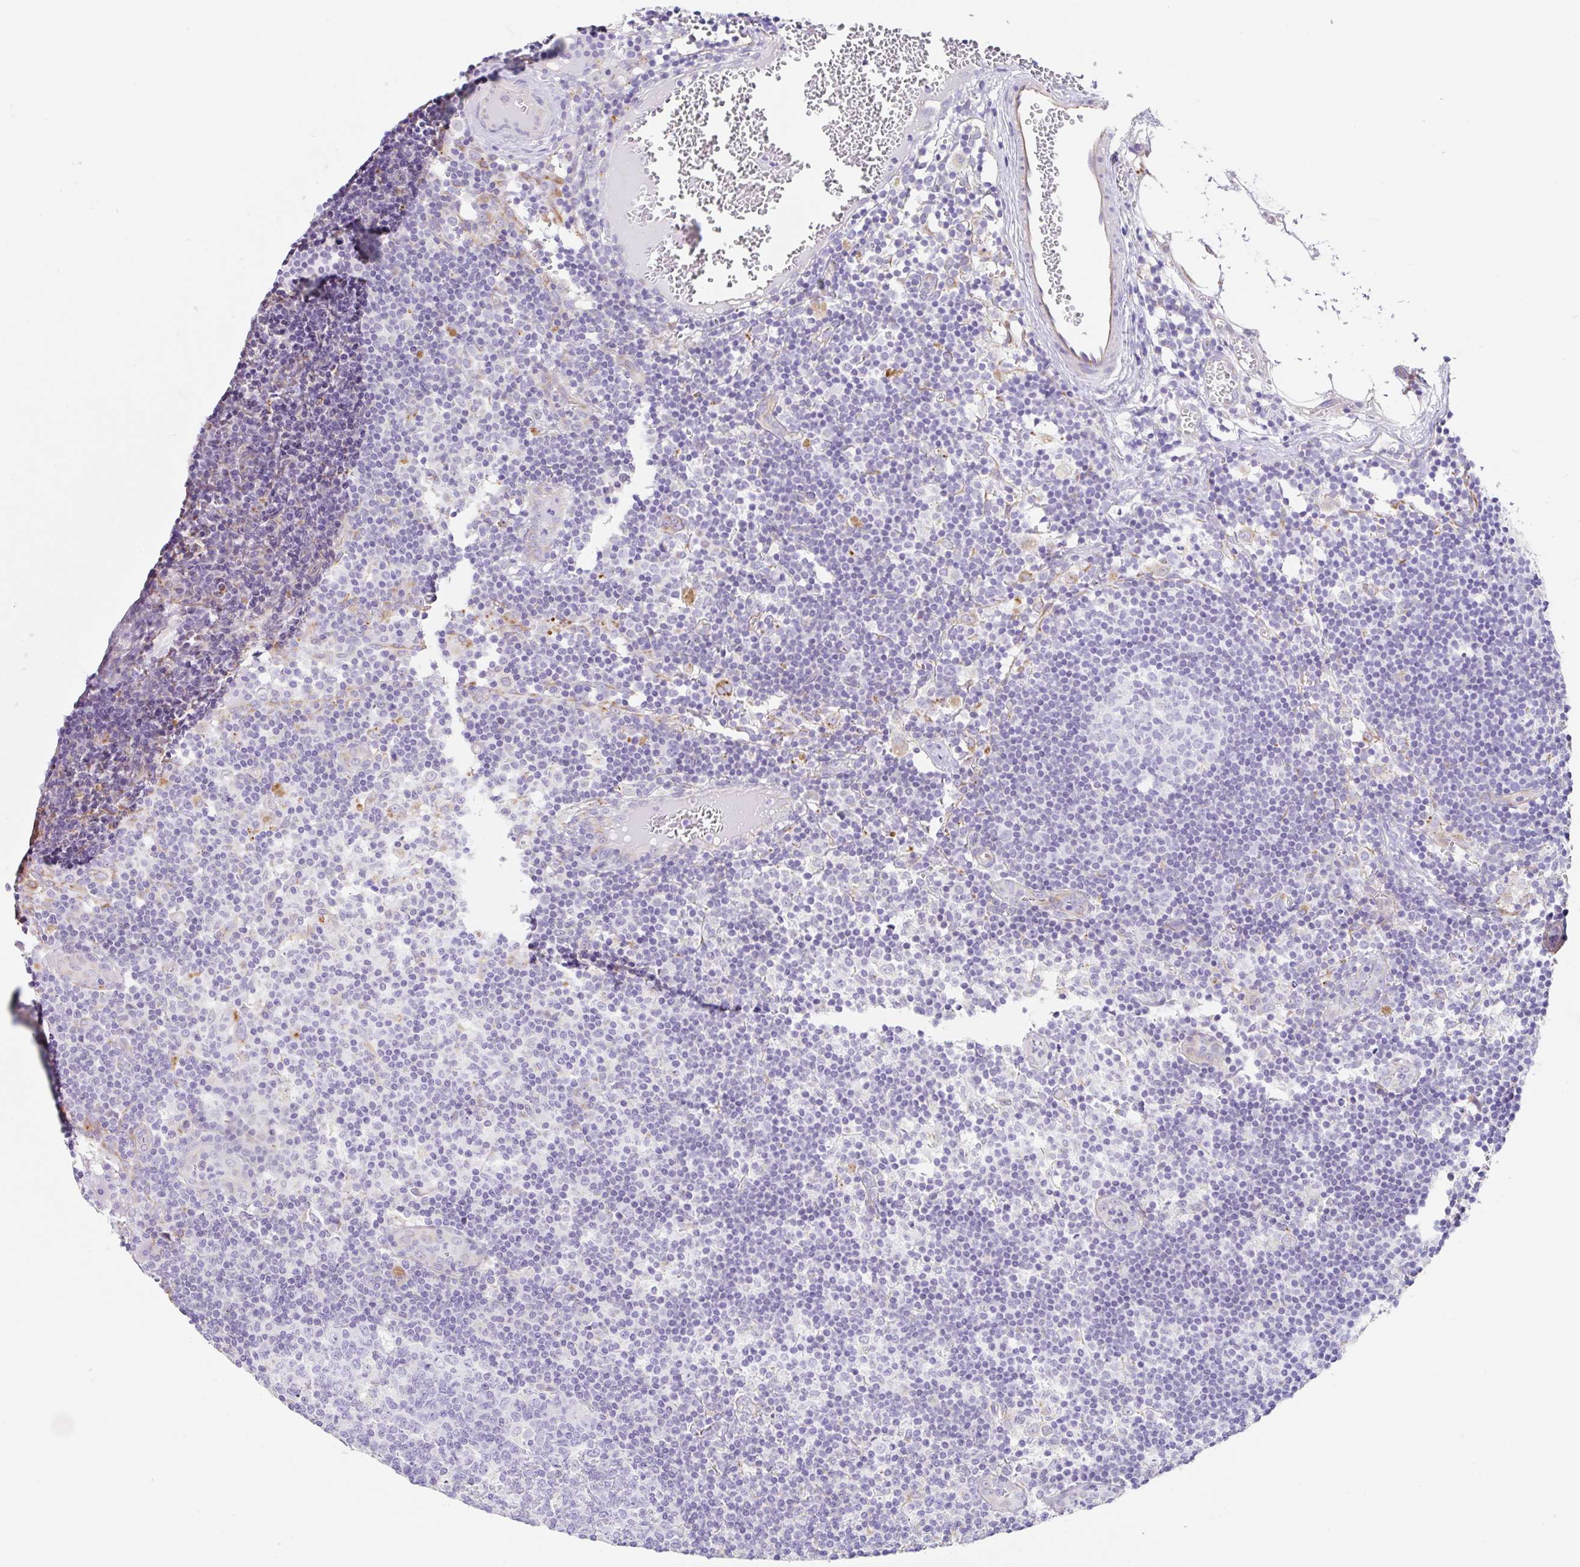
{"staining": {"intensity": "negative", "quantity": "none", "location": "none"}, "tissue": "lymph node", "cell_type": "Germinal center cells", "image_type": "normal", "snomed": [{"axis": "morphology", "description": "Normal tissue, NOS"}, {"axis": "topography", "description": "Lymph node"}], "caption": "This photomicrograph is of benign lymph node stained with immunohistochemistry to label a protein in brown with the nuclei are counter-stained blue. There is no positivity in germinal center cells.", "gene": "DKK4", "patient": {"sex": "female", "age": 45}}